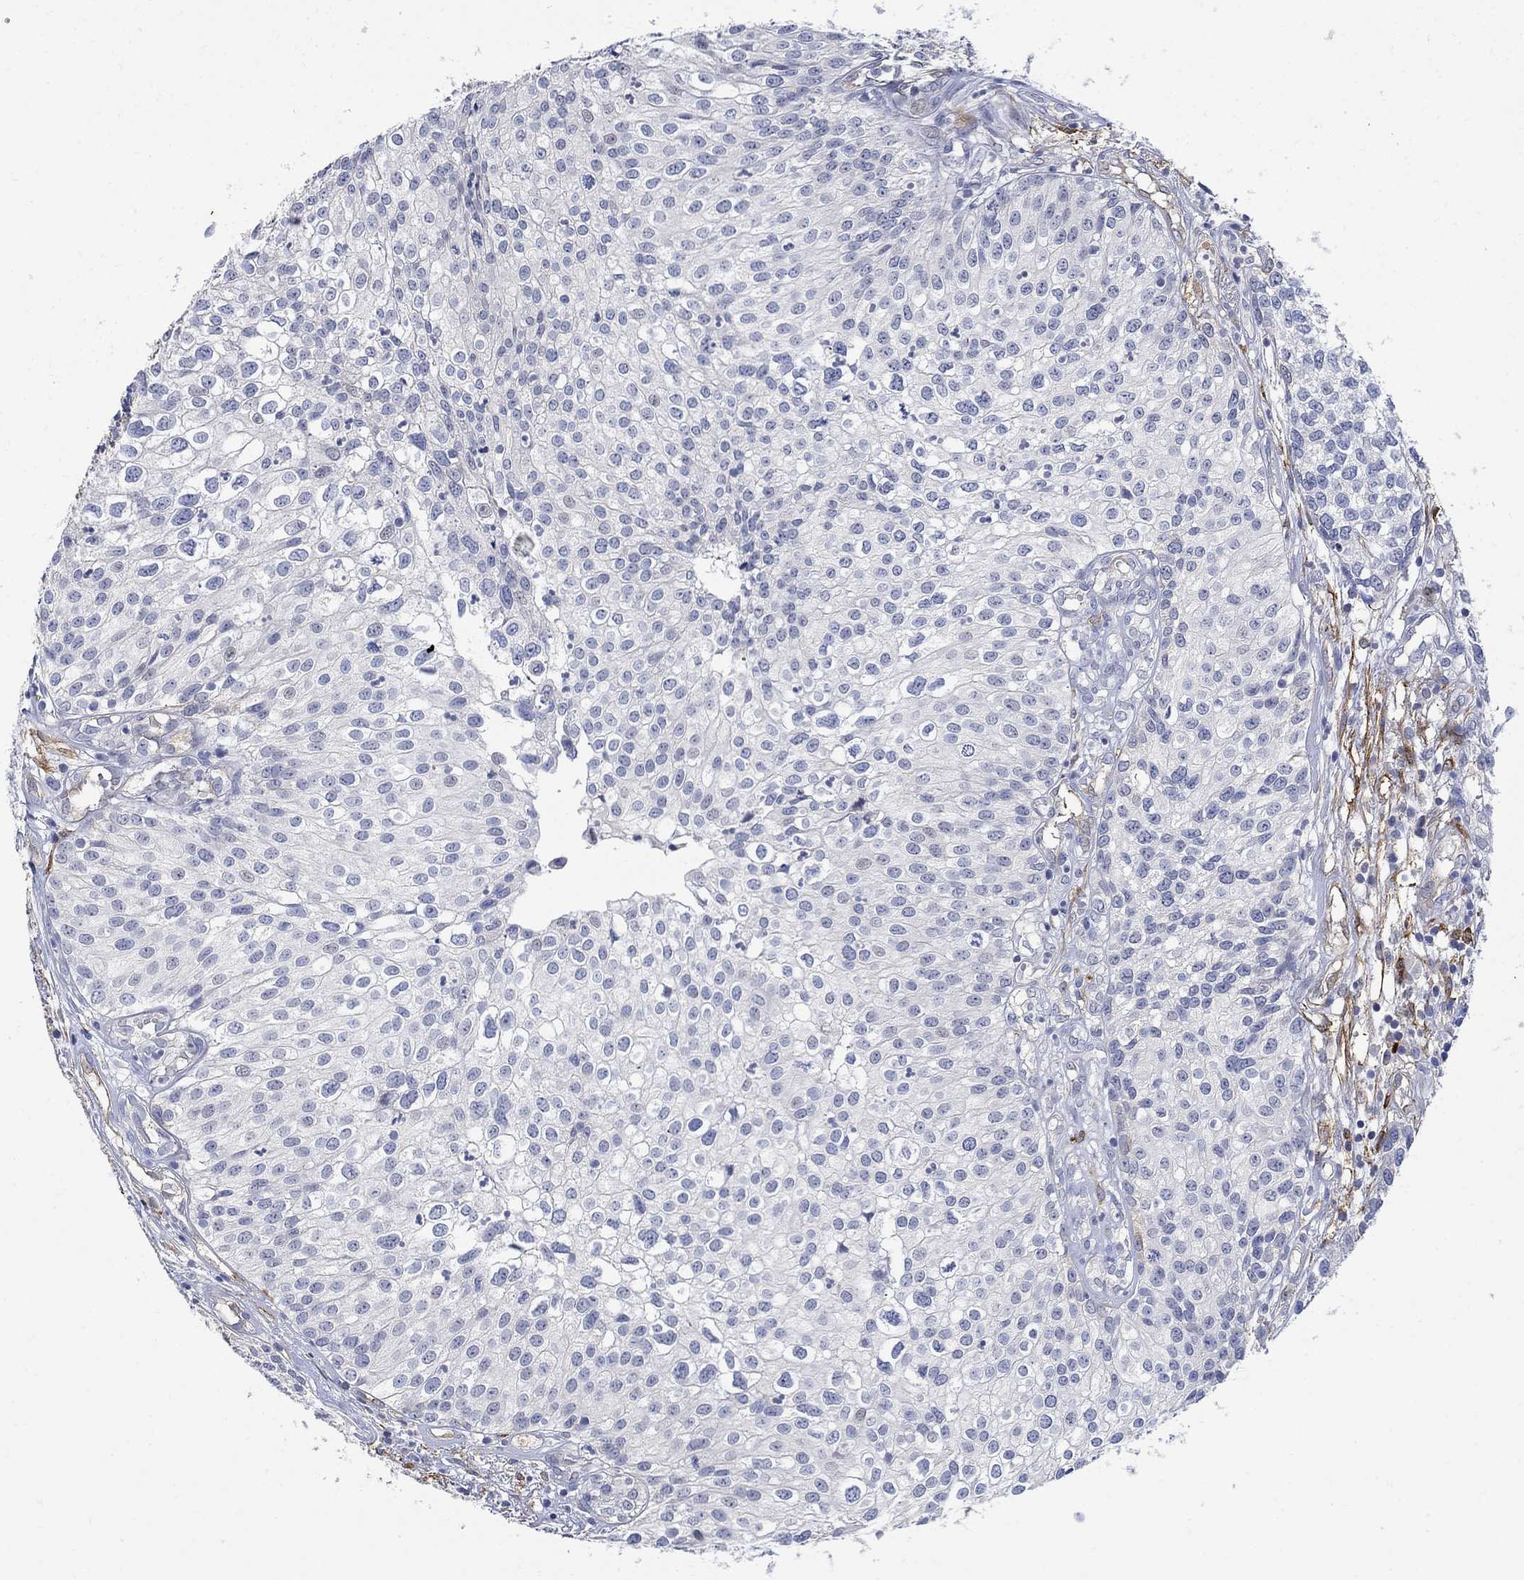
{"staining": {"intensity": "negative", "quantity": "none", "location": "none"}, "tissue": "urothelial cancer", "cell_type": "Tumor cells", "image_type": "cancer", "snomed": [{"axis": "morphology", "description": "Urothelial carcinoma, High grade"}, {"axis": "topography", "description": "Urinary bladder"}], "caption": "This is a histopathology image of immunohistochemistry staining of urothelial carcinoma (high-grade), which shows no positivity in tumor cells.", "gene": "TGM2", "patient": {"sex": "female", "age": 79}}